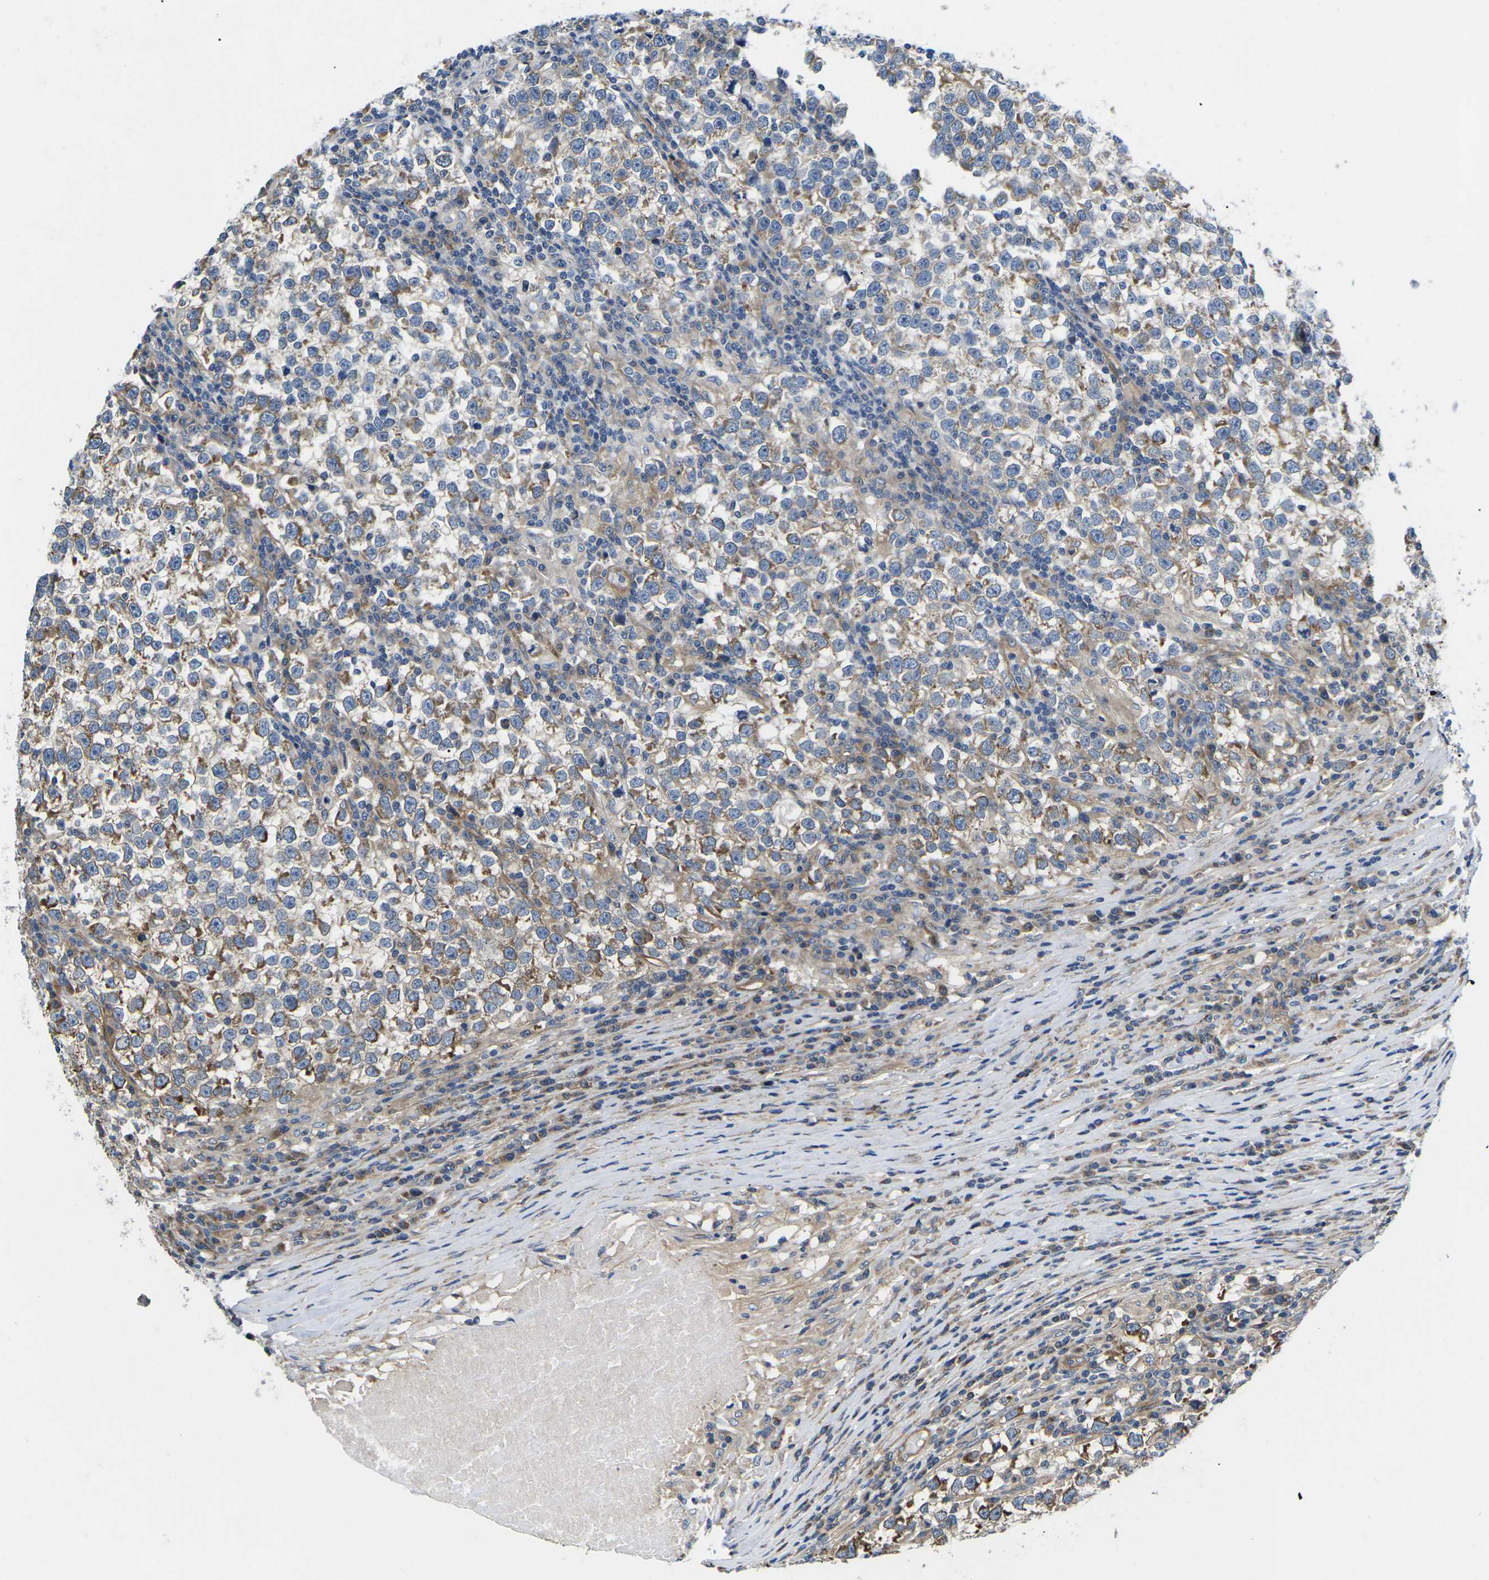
{"staining": {"intensity": "moderate", "quantity": "25%-75%", "location": "cytoplasmic/membranous"}, "tissue": "testis cancer", "cell_type": "Tumor cells", "image_type": "cancer", "snomed": [{"axis": "morphology", "description": "Normal tissue, NOS"}, {"axis": "morphology", "description": "Seminoma, NOS"}, {"axis": "topography", "description": "Testis"}], "caption": "An IHC image of neoplastic tissue is shown. Protein staining in brown highlights moderate cytoplasmic/membranous positivity in seminoma (testis) within tumor cells. Immunohistochemistry stains the protein of interest in brown and the nuclei are stained blue.", "gene": "TMEFF2", "patient": {"sex": "male", "age": 43}}